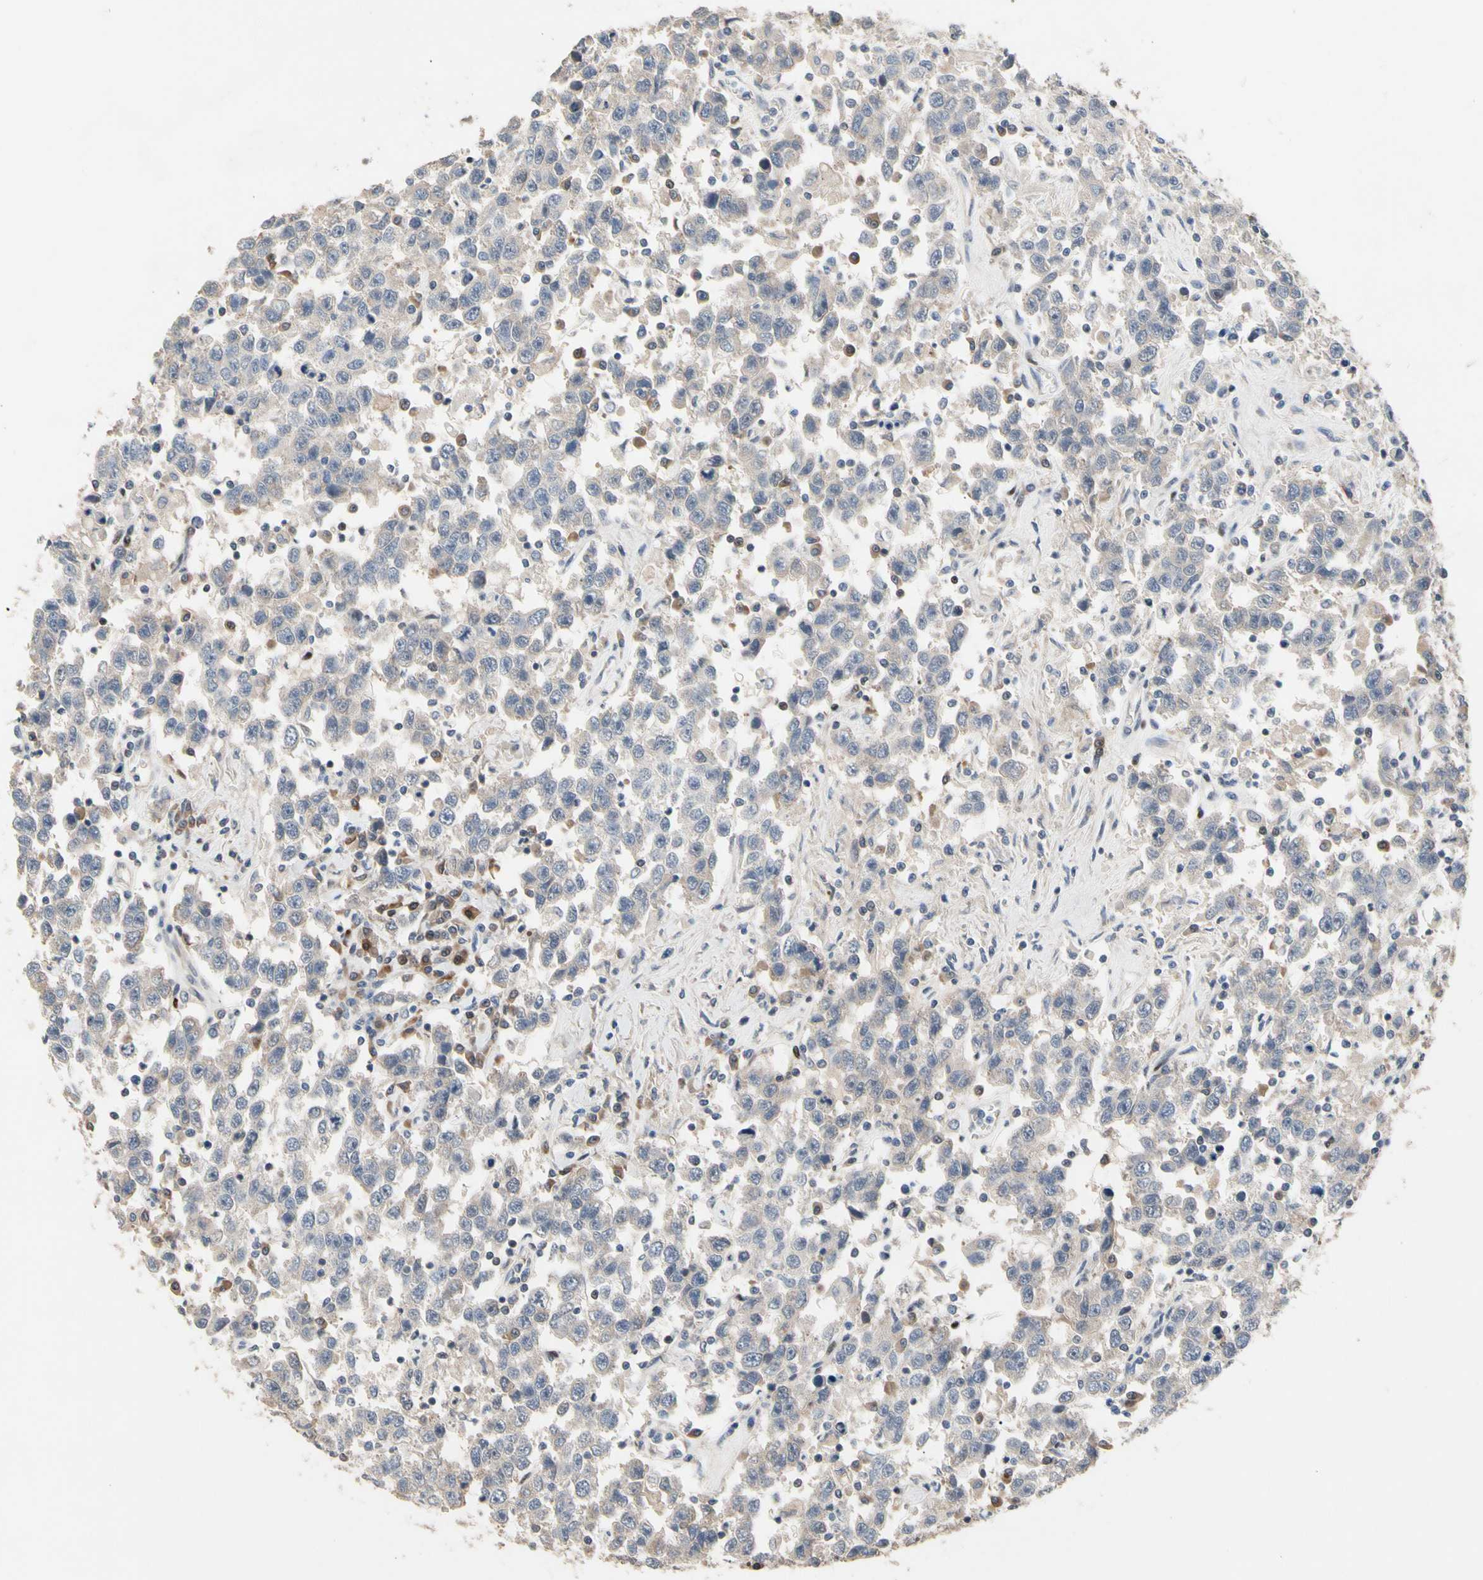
{"staining": {"intensity": "negative", "quantity": "none", "location": "none"}, "tissue": "testis cancer", "cell_type": "Tumor cells", "image_type": "cancer", "snomed": [{"axis": "morphology", "description": "Seminoma, NOS"}, {"axis": "topography", "description": "Testis"}], "caption": "Immunohistochemistry (IHC) micrograph of neoplastic tissue: testis cancer (seminoma) stained with DAB reveals no significant protein expression in tumor cells.", "gene": "HMGCR", "patient": {"sex": "male", "age": 41}}